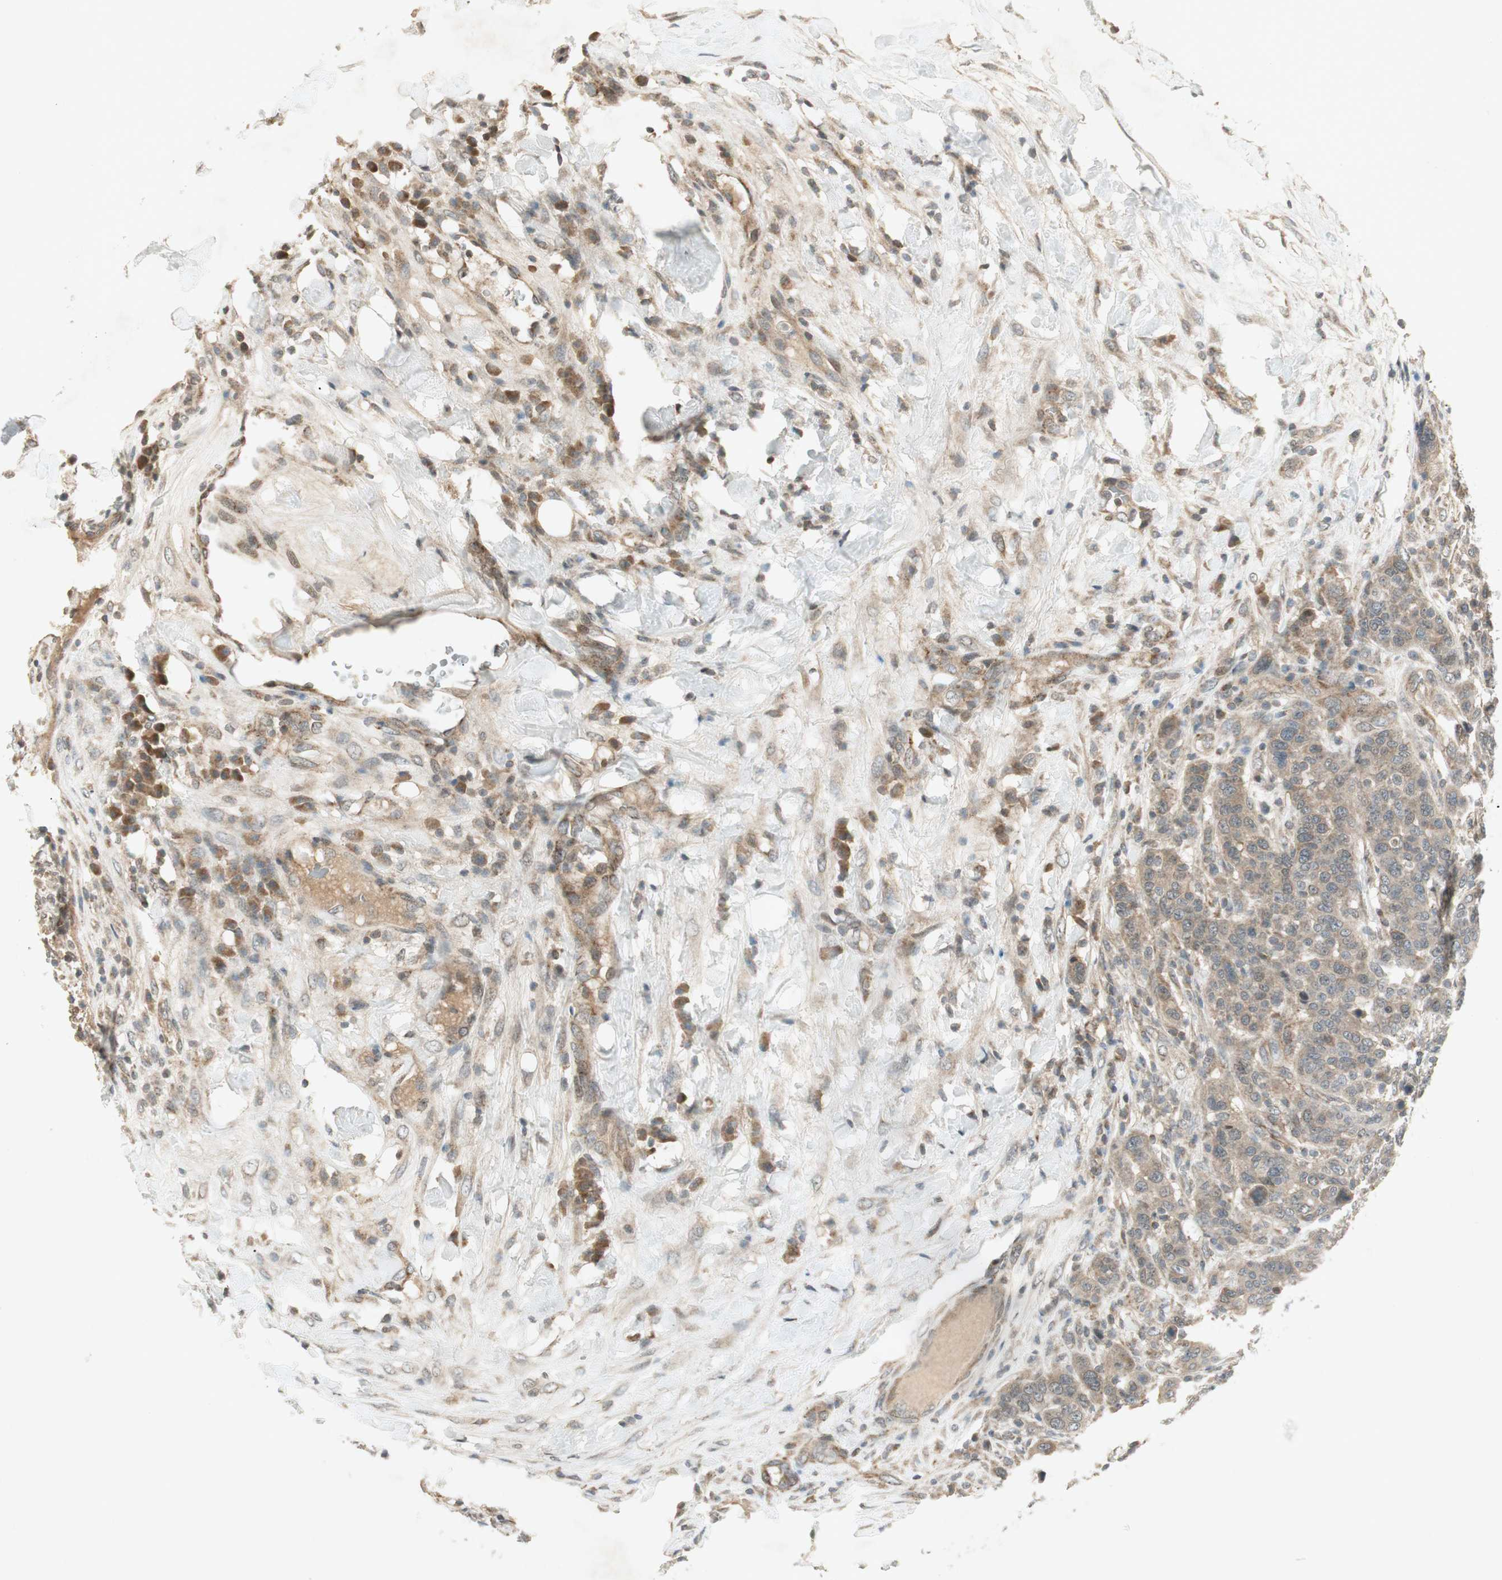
{"staining": {"intensity": "weak", "quantity": ">75%", "location": "cytoplasmic/membranous"}, "tissue": "breast cancer", "cell_type": "Tumor cells", "image_type": "cancer", "snomed": [{"axis": "morphology", "description": "Duct carcinoma"}, {"axis": "topography", "description": "Breast"}], "caption": "Protein expression by IHC exhibits weak cytoplasmic/membranous positivity in approximately >75% of tumor cells in breast cancer.", "gene": "USP2", "patient": {"sex": "female", "age": 37}}